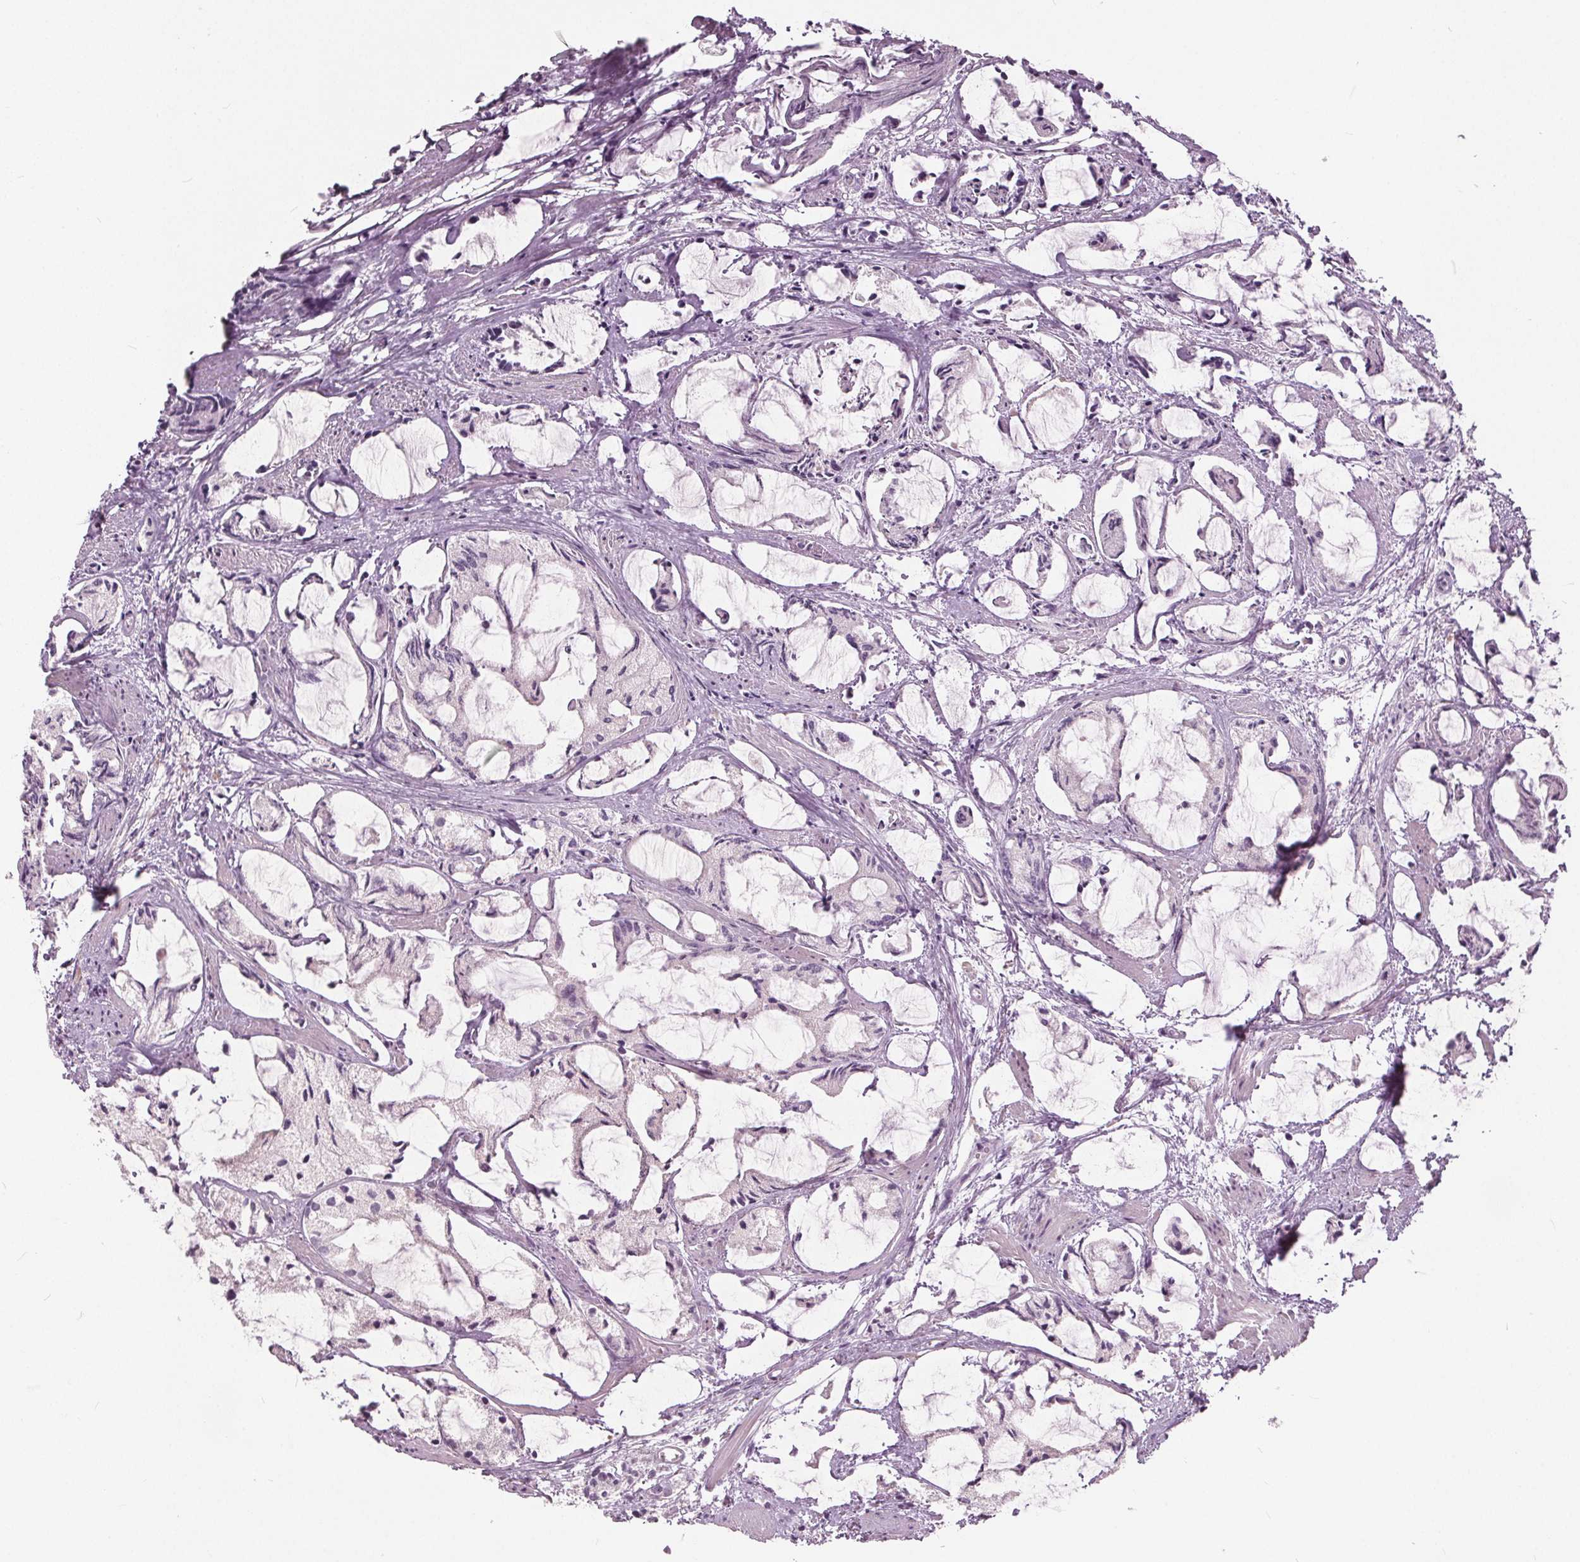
{"staining": {"intensity": "negative", "quantity": "none", "location": "none"}, "tissue": "prostate cancer", "cell_type": "Tumor cells", "image_type": "cancer", "snomed": [{"axis": "morphology", "description": "Adenocarcinoma, High grade"}, {"axis": "topography", "description": "Prostate"}], "caption": "High power microscopy micrograph of an IHC image of adenocarcinoma (high-grade) (prostate), revealing no significant expression in tumor cells. Brightfield microscopy of immunohistochemistry (IHC) stained with DAB (brown) and hematoxylin (blue), captured at high magnification.", "gene": "TKFC", "patient": {"sex": "male", "age": 85}}